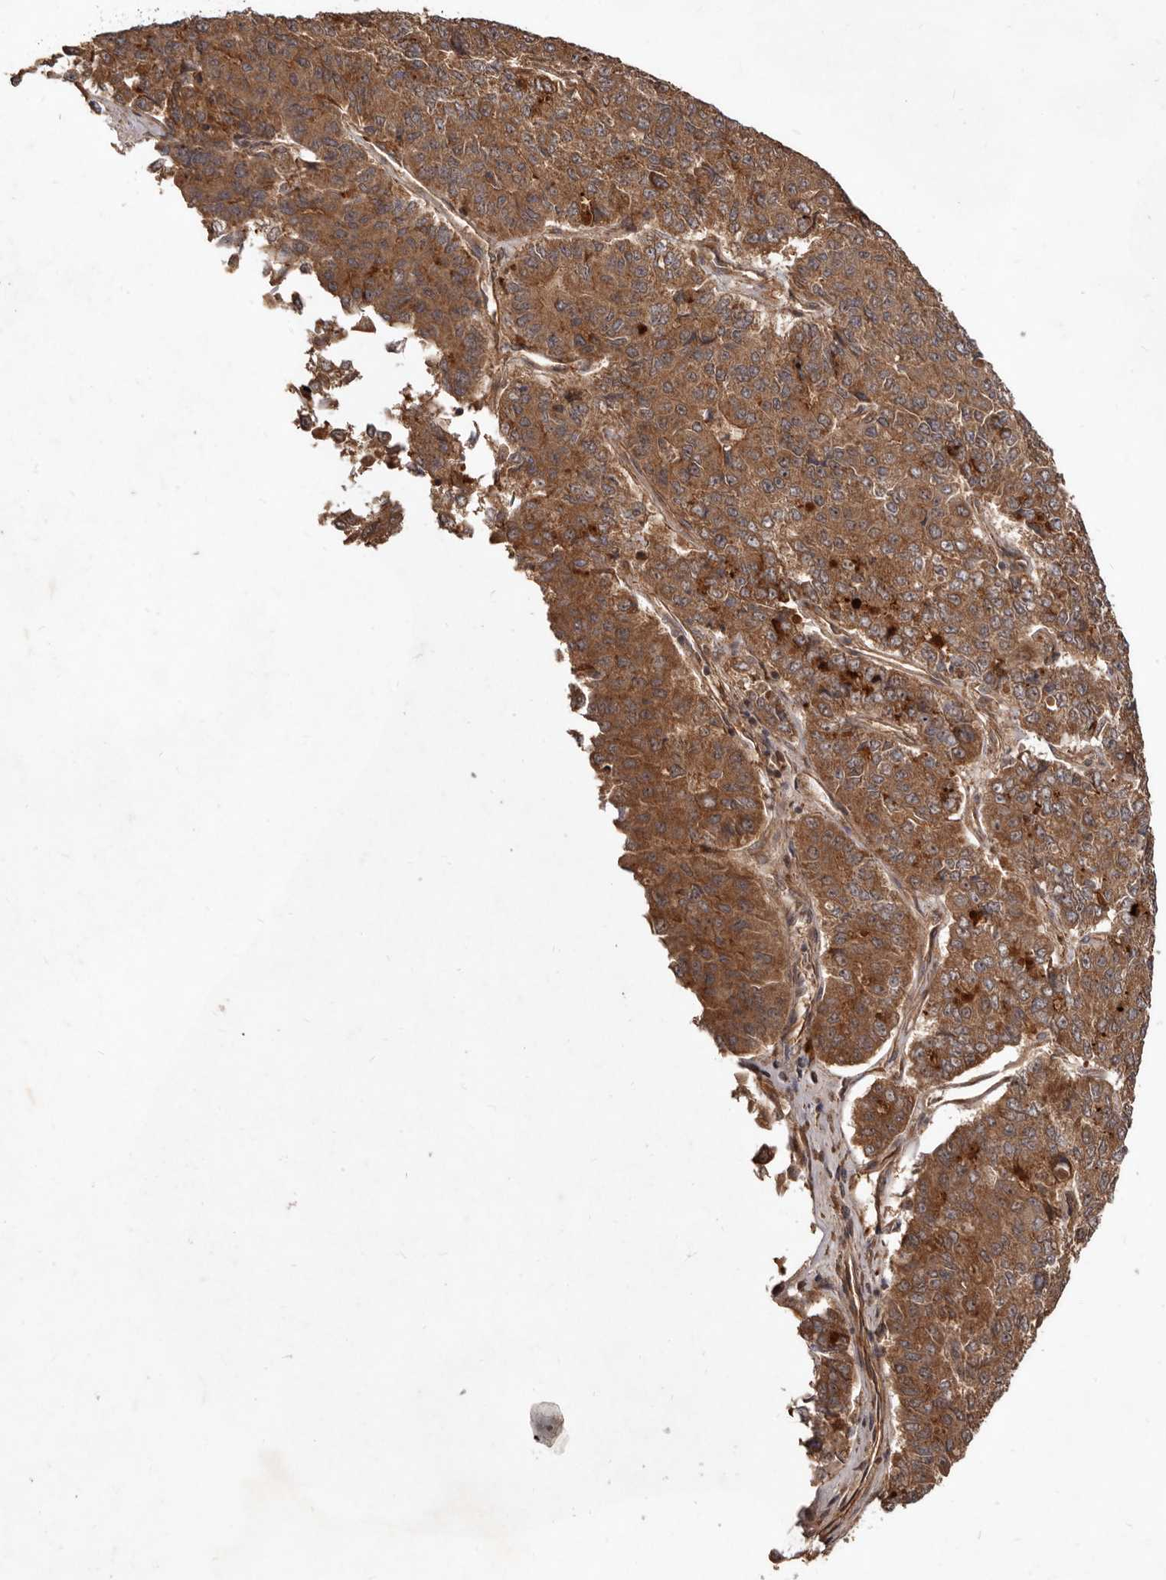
{"staining": {"intensity": "moderate", "quantity": ">75%", "location": "cytoplasmic/membranous"}, "tissue": "pancreatic cancer", "cell_type": "Tumor cells", "image_type": "cancer", "snomed": [{"axis": "morphology", "description": "Adenocarcinoma, NOS"}, {"axis": "topography", "description": "Pancreas"}], "caption": "Human pancreatic cancer stained with a brown dye exhibits moderate cytoplasmic/membranous positive expression in approximately >75% of tumor cells.", "gene": "STK36", "patient": {"sex": "male", "age": 50}}